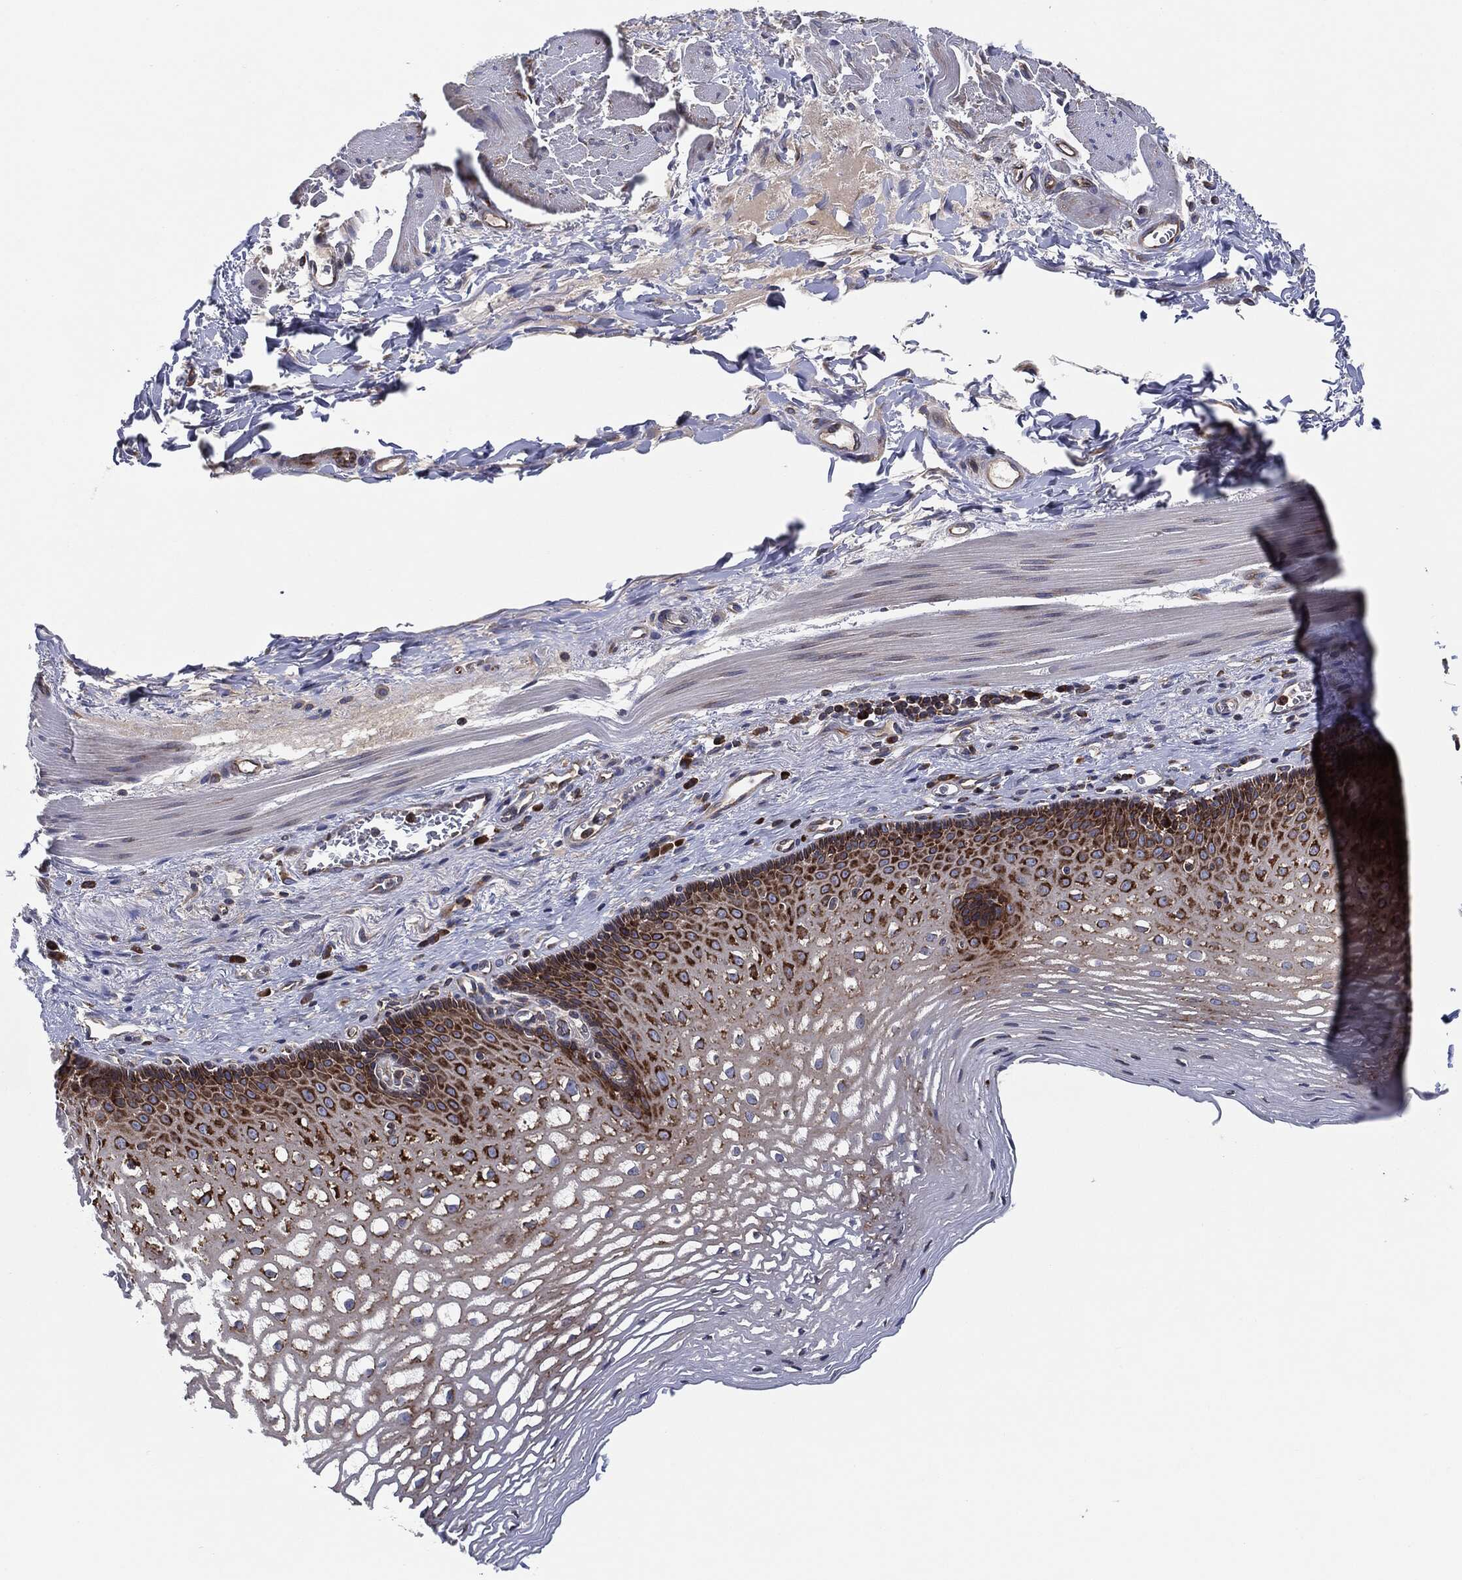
{"staining": {"intensity": "strong", "quantity": "25%-75%", "location": "cytoplasmic/membranous"}, "tissue": "esophagus", "cell_type": "Squamous epithelial cells", "image_type": "normal", "snomed": [{"axis": "morphology", "description": "Normal tissue, NOS"}, {"axis": "topography", "description": "Esophagus"}], "caption": "Immunohistochemical staining of benign human esophagus displays high levels of strong cytoplasmic/membranous staining in approximately 25%-75% of squamous epithelial cells.", "gene": "EIF2S2", "patient": {"sex": "male", "age": 76}}